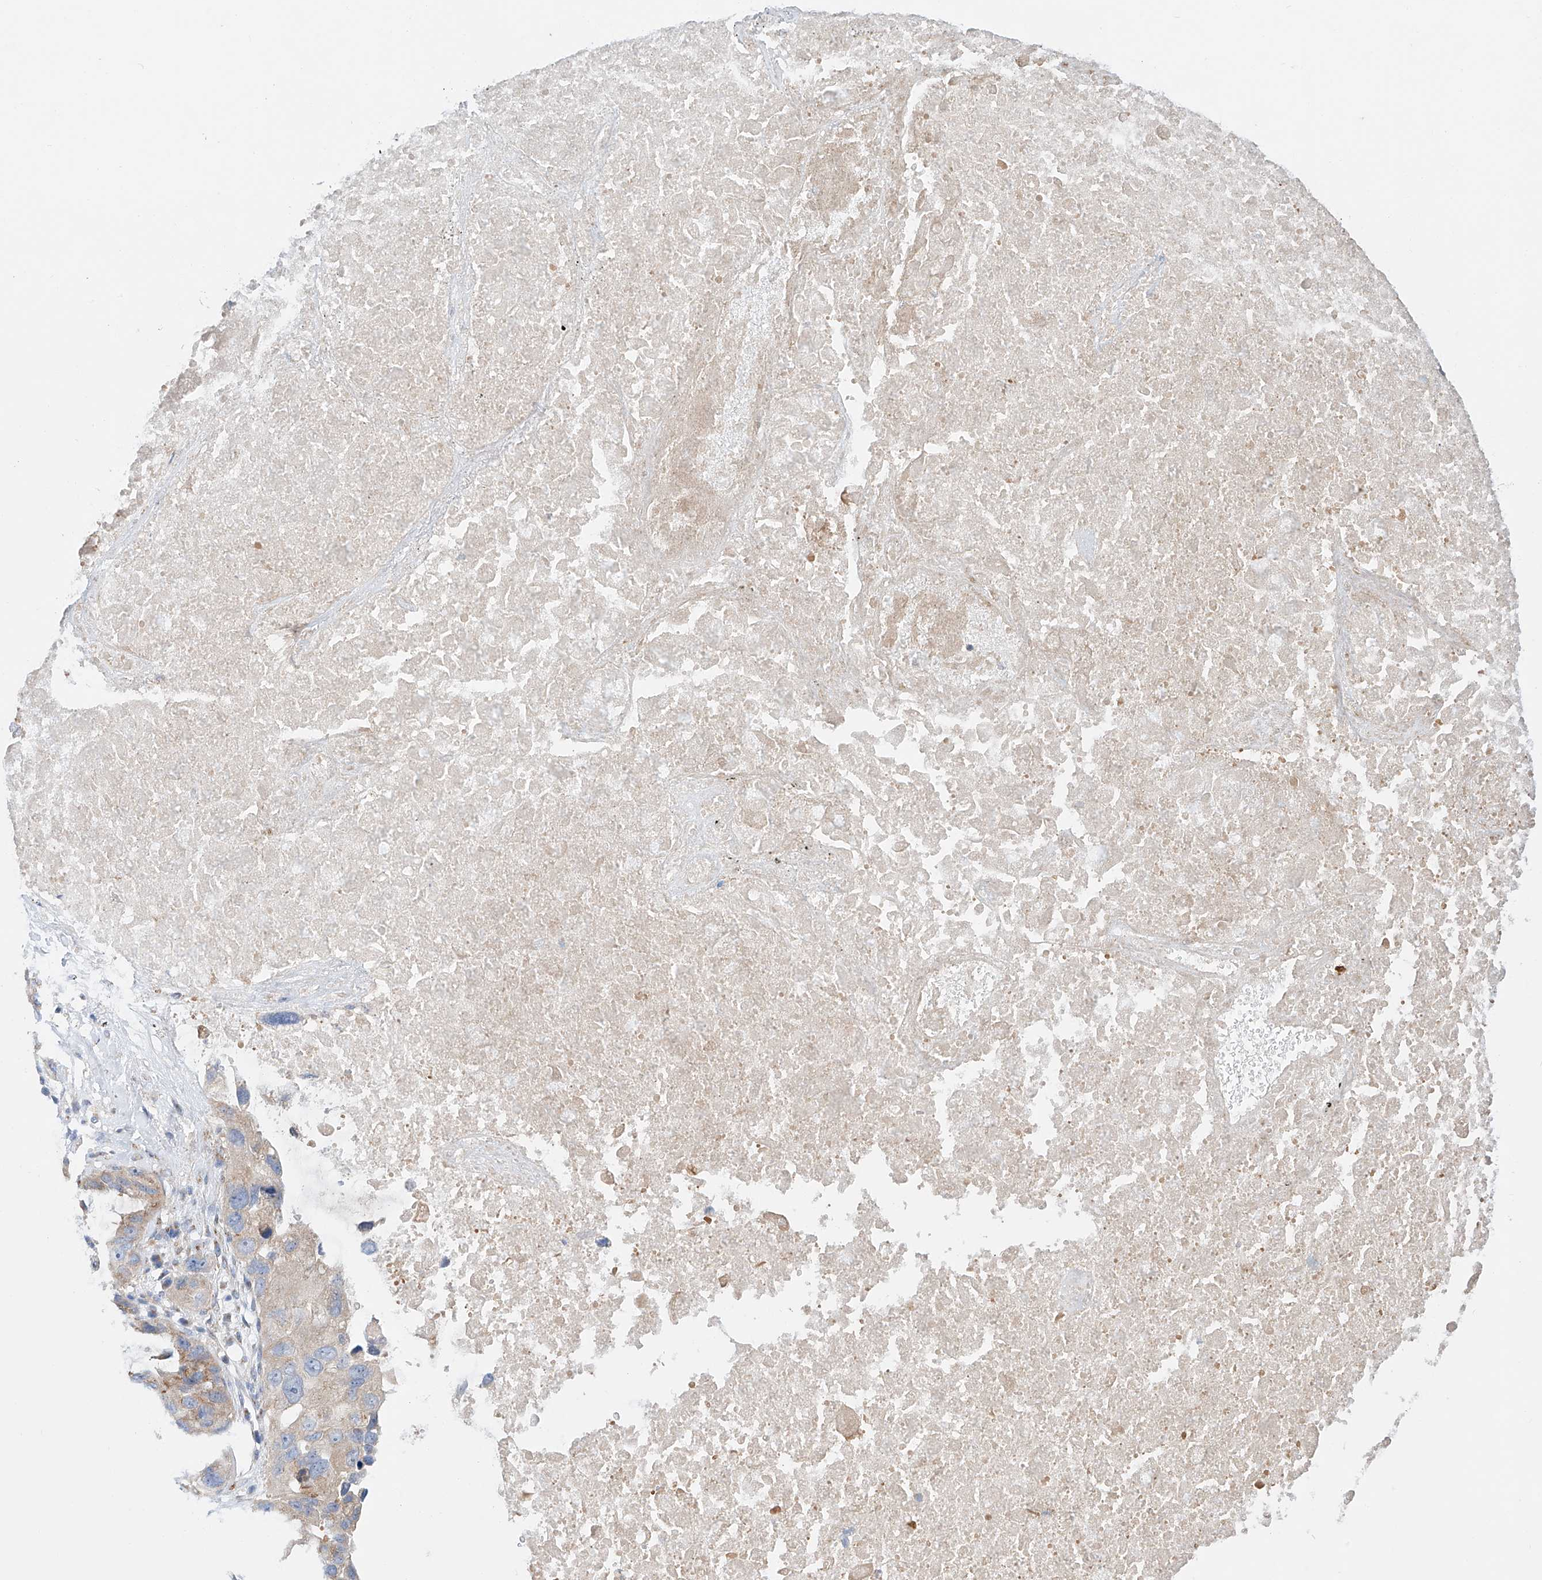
{"staining": {"intensity": "moderate", "quantity": "25%-75%", "location": "cytoplasmic/membranous"}, "tissue": "lung cancer", "cell_type": "Tumor cells", "image_type": "cancer", "snomed": [{"axis": "morphology", "description": "Squamous cell carcinoma, NOS"}, {"axis": "topography", "description": "Lung"}], "caption": "Moderate cytoplasmic/membranous expression for a protein is seen in approximately 25%-75% of tumor cells of lung squamous cell carcinoma using immunohistochemistry (IHC).", "gene": "SLC22A7", "patient": {"sex": "female", "age": 73}}